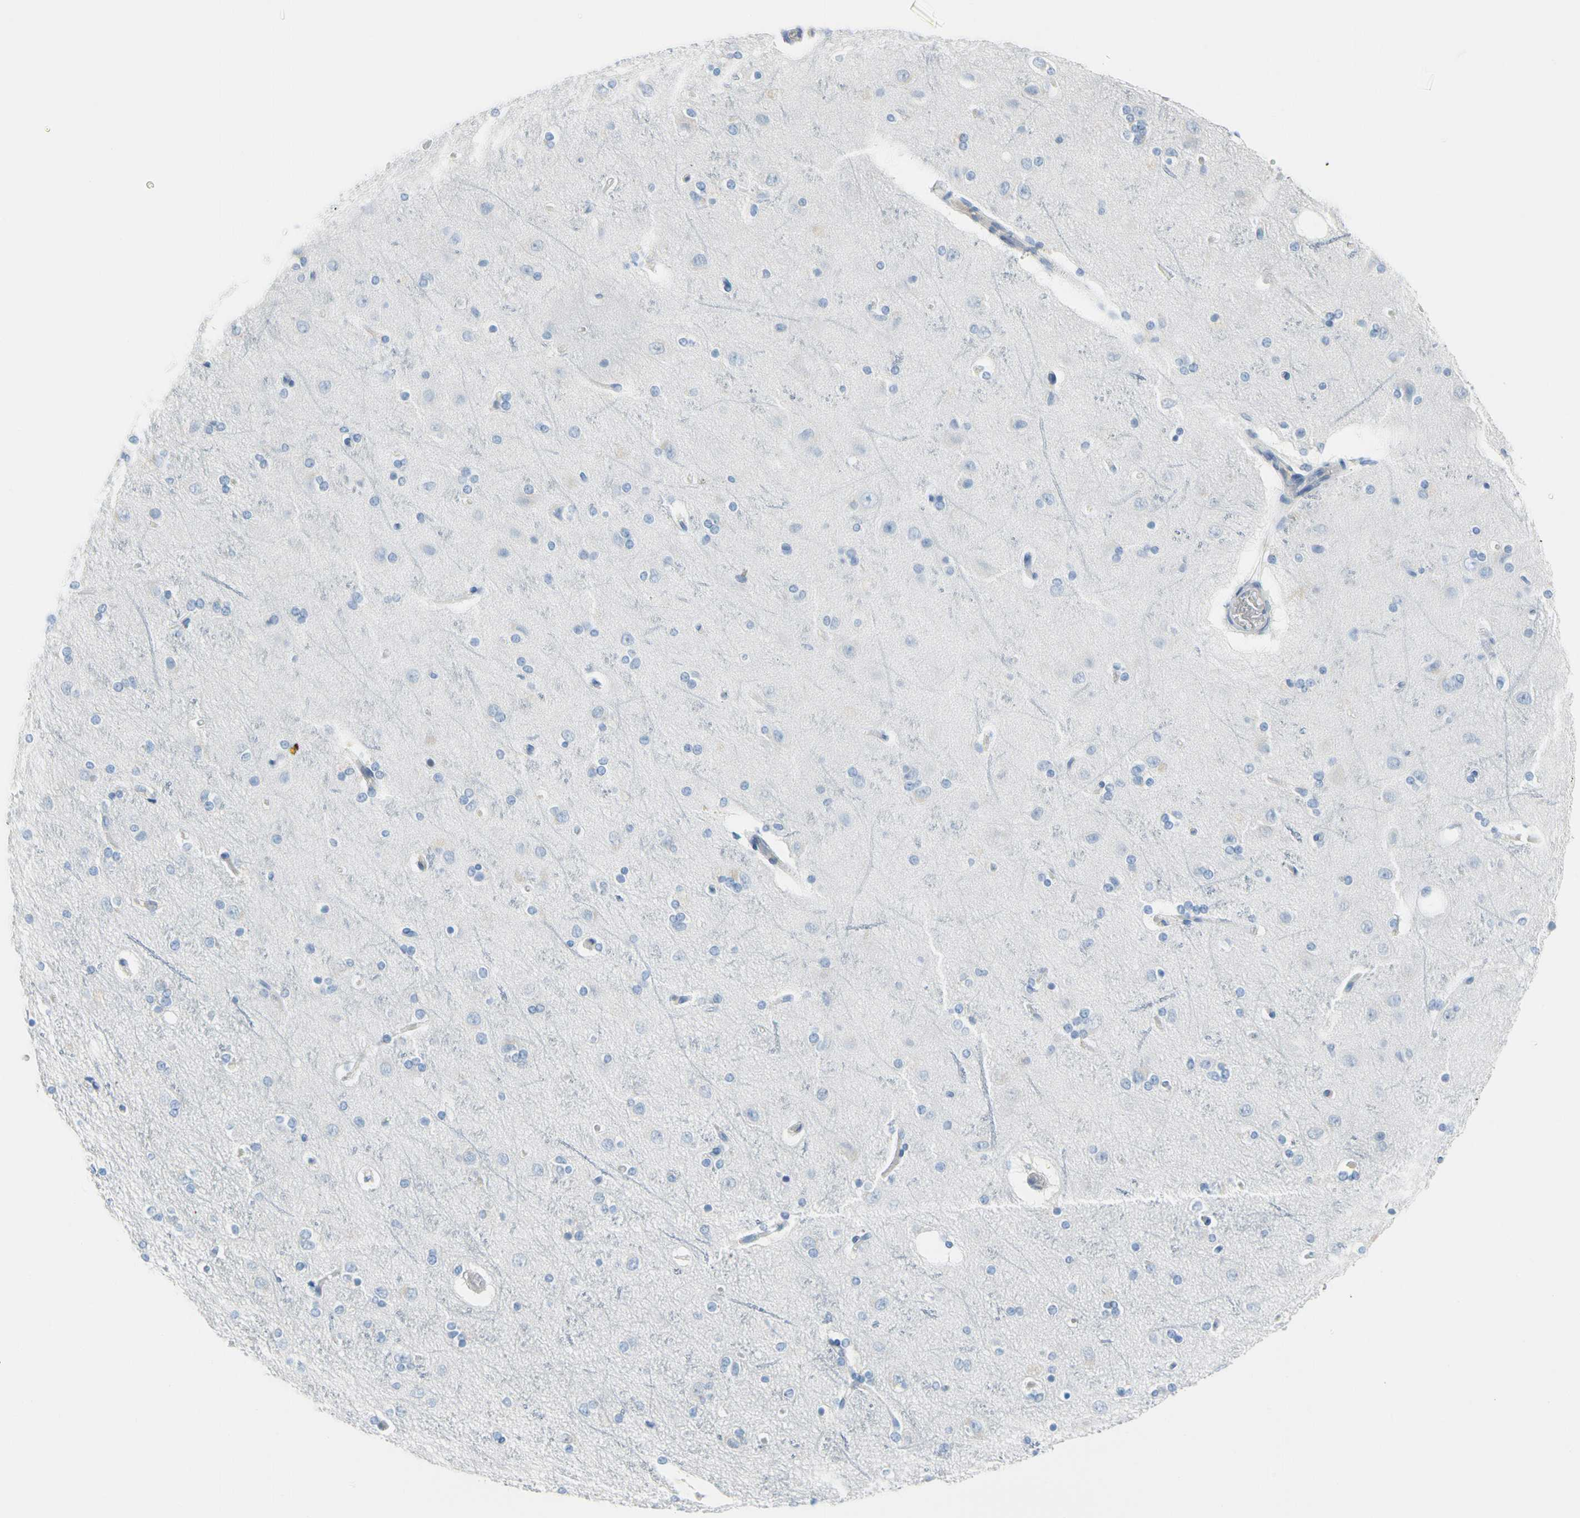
{"staining": {"intensity": "negative", "quantity": "none", "location": "none"}, "tissue": "cerebral cortex", "cell_type": "Endothelial cells", "image_type": "normal", "snomed": [{"axis": "morphology", "description": "Normal tissue, NOS"}, {"axis": "topography", "description": "Cerebral cortex"}], "caption": "Immunohistochemical staining of benign cerebral cortex exhibits no significant positivity in endothelial cells.", "gene": "TACC3", "patient": {"sex": "female", "age": 54}}